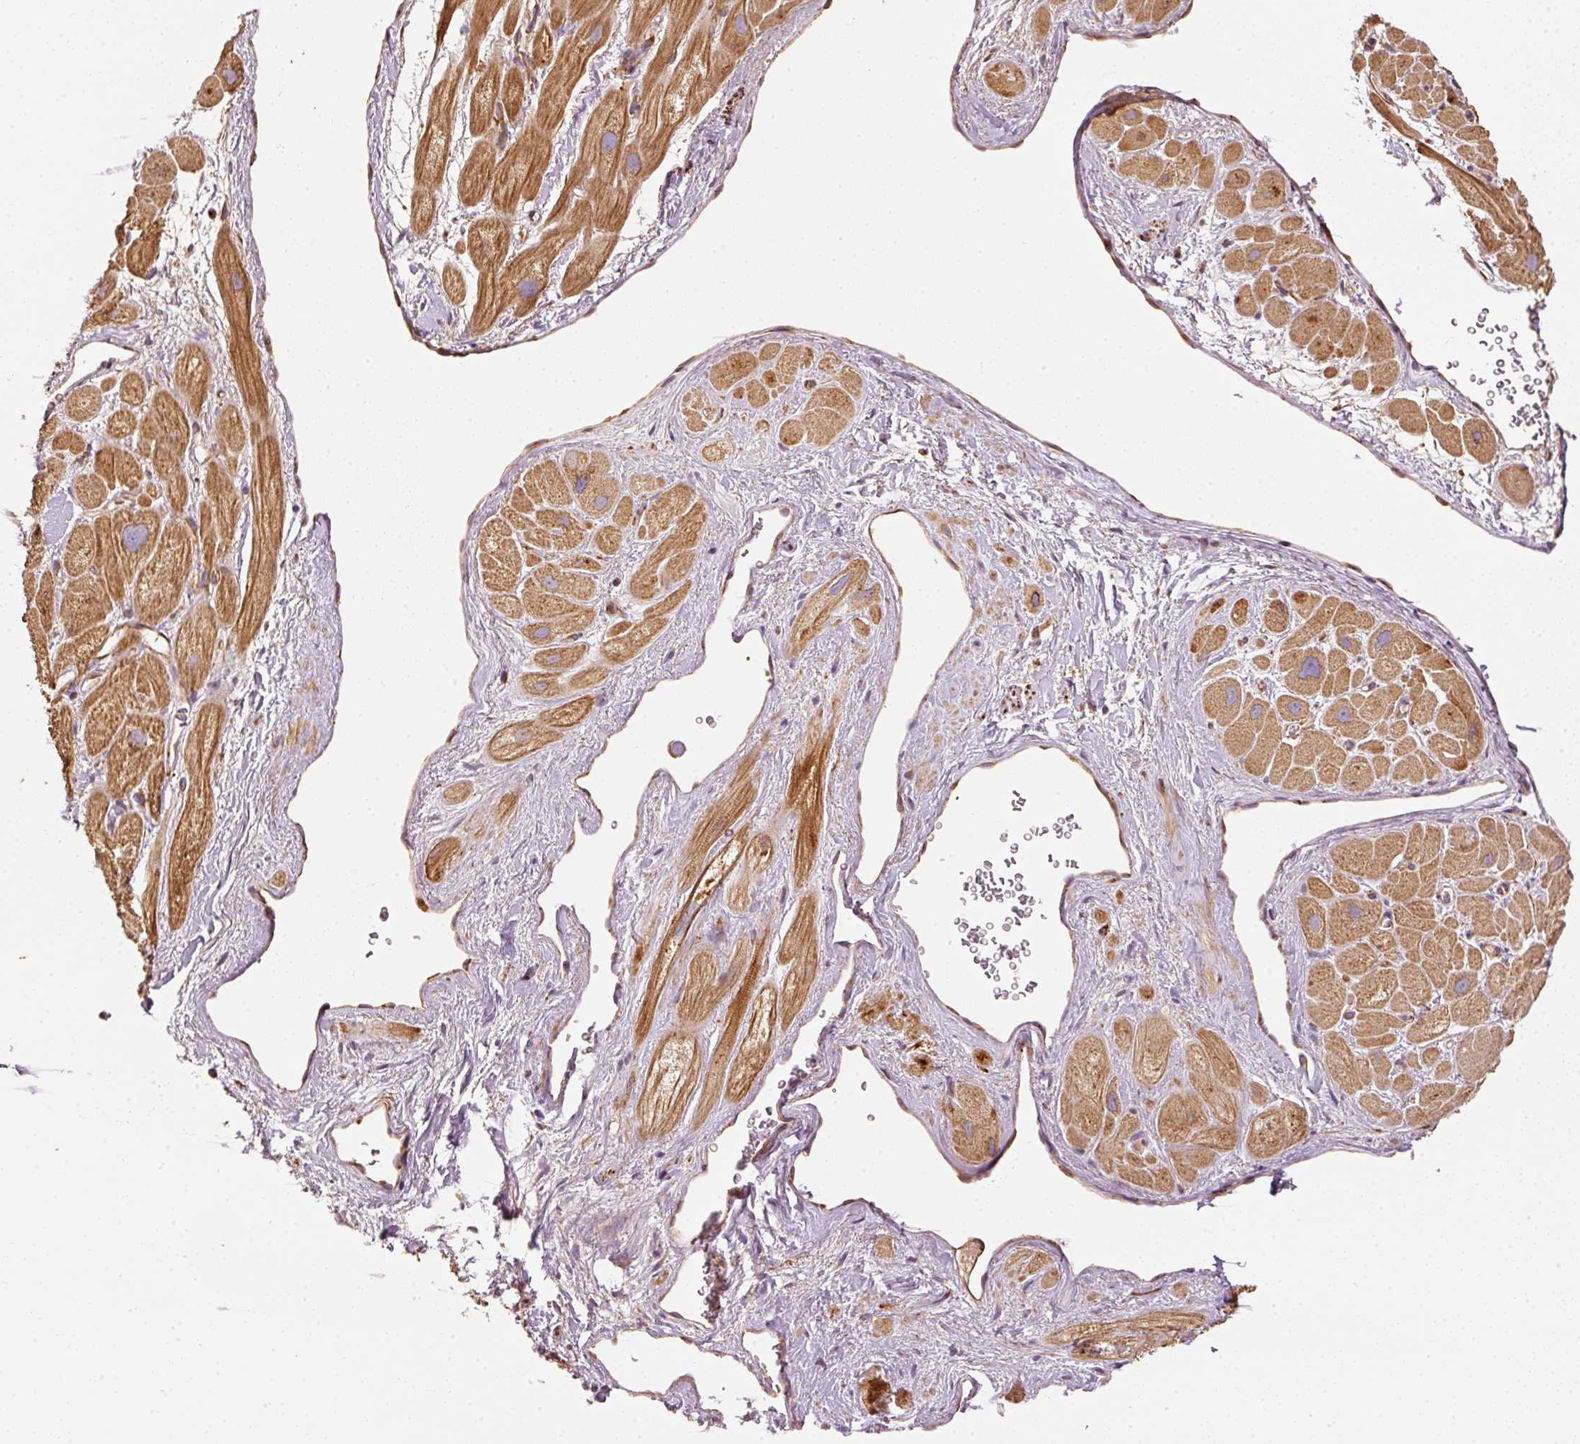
{"staining": {"intensity": "moderate", "quantity": ">75%", "location": "cytoplasmic/membranous"}, "tissue": "heart muscle", "cell_type": "Cardiomyocytes", "image_type": "normal", "snomed": [{"axis": "morphology", "description": "Normal tissue, NOS"}, {"axis": "topography", "description": "Heart"}], "caption": "Immunohistochemical staining of unremarkable human heart muscle demonstrates medium levels of moderate cytoplasmic/membranous expression in about >75% of cardiomyocytes.", "gene": "MTHFD1L", "patient": {"sex": "male", "age": 49}}